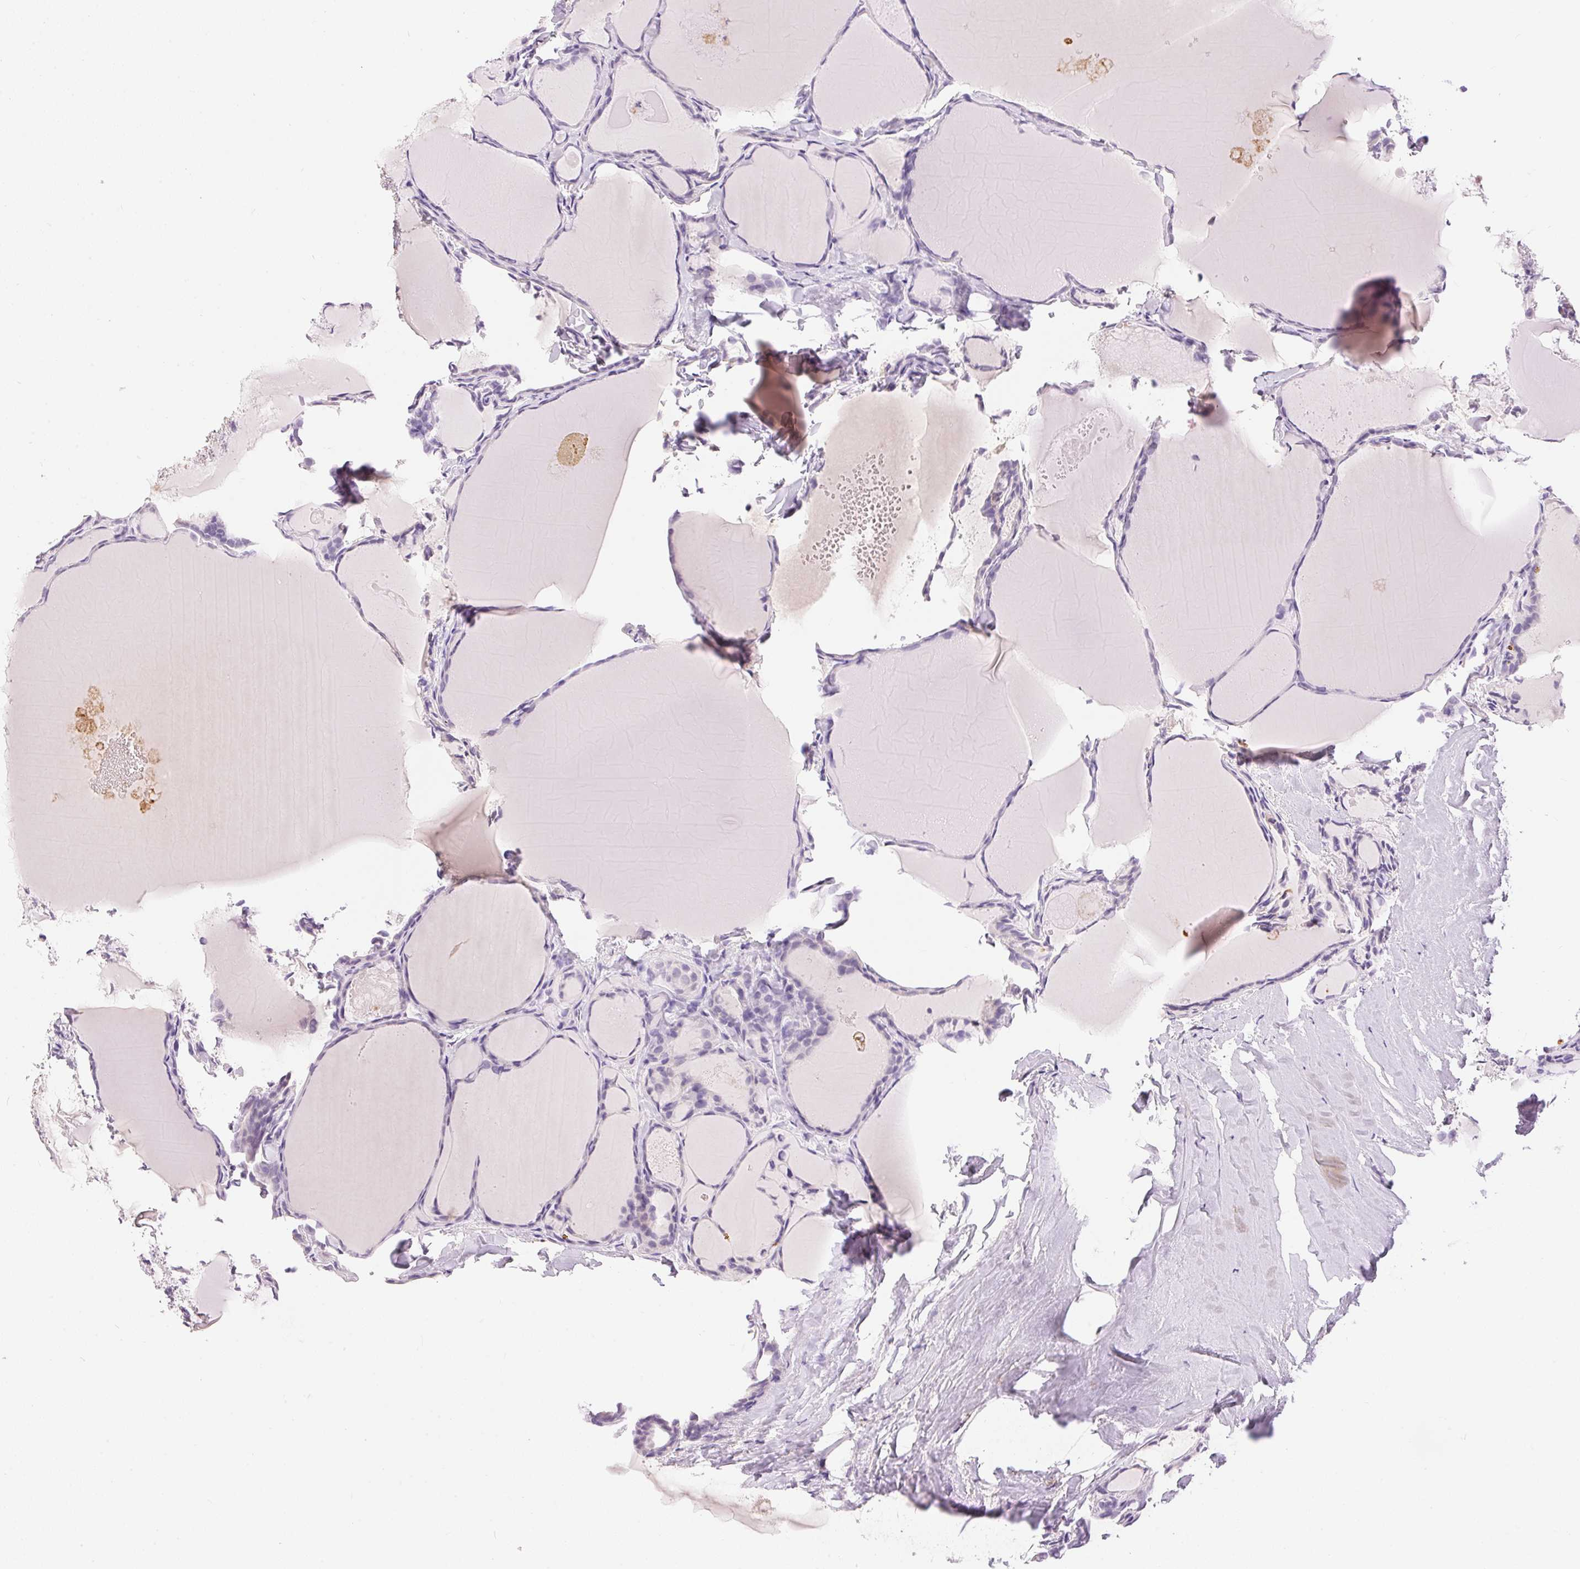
{"staining": {"intensity": "negative", "quantity": "none", "location": "none"}, "tissue": "thyroid cancer", "cell_type": "Tumor cells", "image_type": "cancer", "snomed": [{"axis": "morphology", "description": "Papillary adenocarcinoma, NOS"}, {"axis": "topography", "description": "Thyroid gland"}], "caption": "This image is of papillary adenocarcinoma (thyroid) stained with immunohistochemistry to label a protein in brown with the nuclei are counter-stained blue. There is no positivity in tumor cells.", "gene": "PNLIPRP3", "patient": {"sex": "female", "age": 46}}